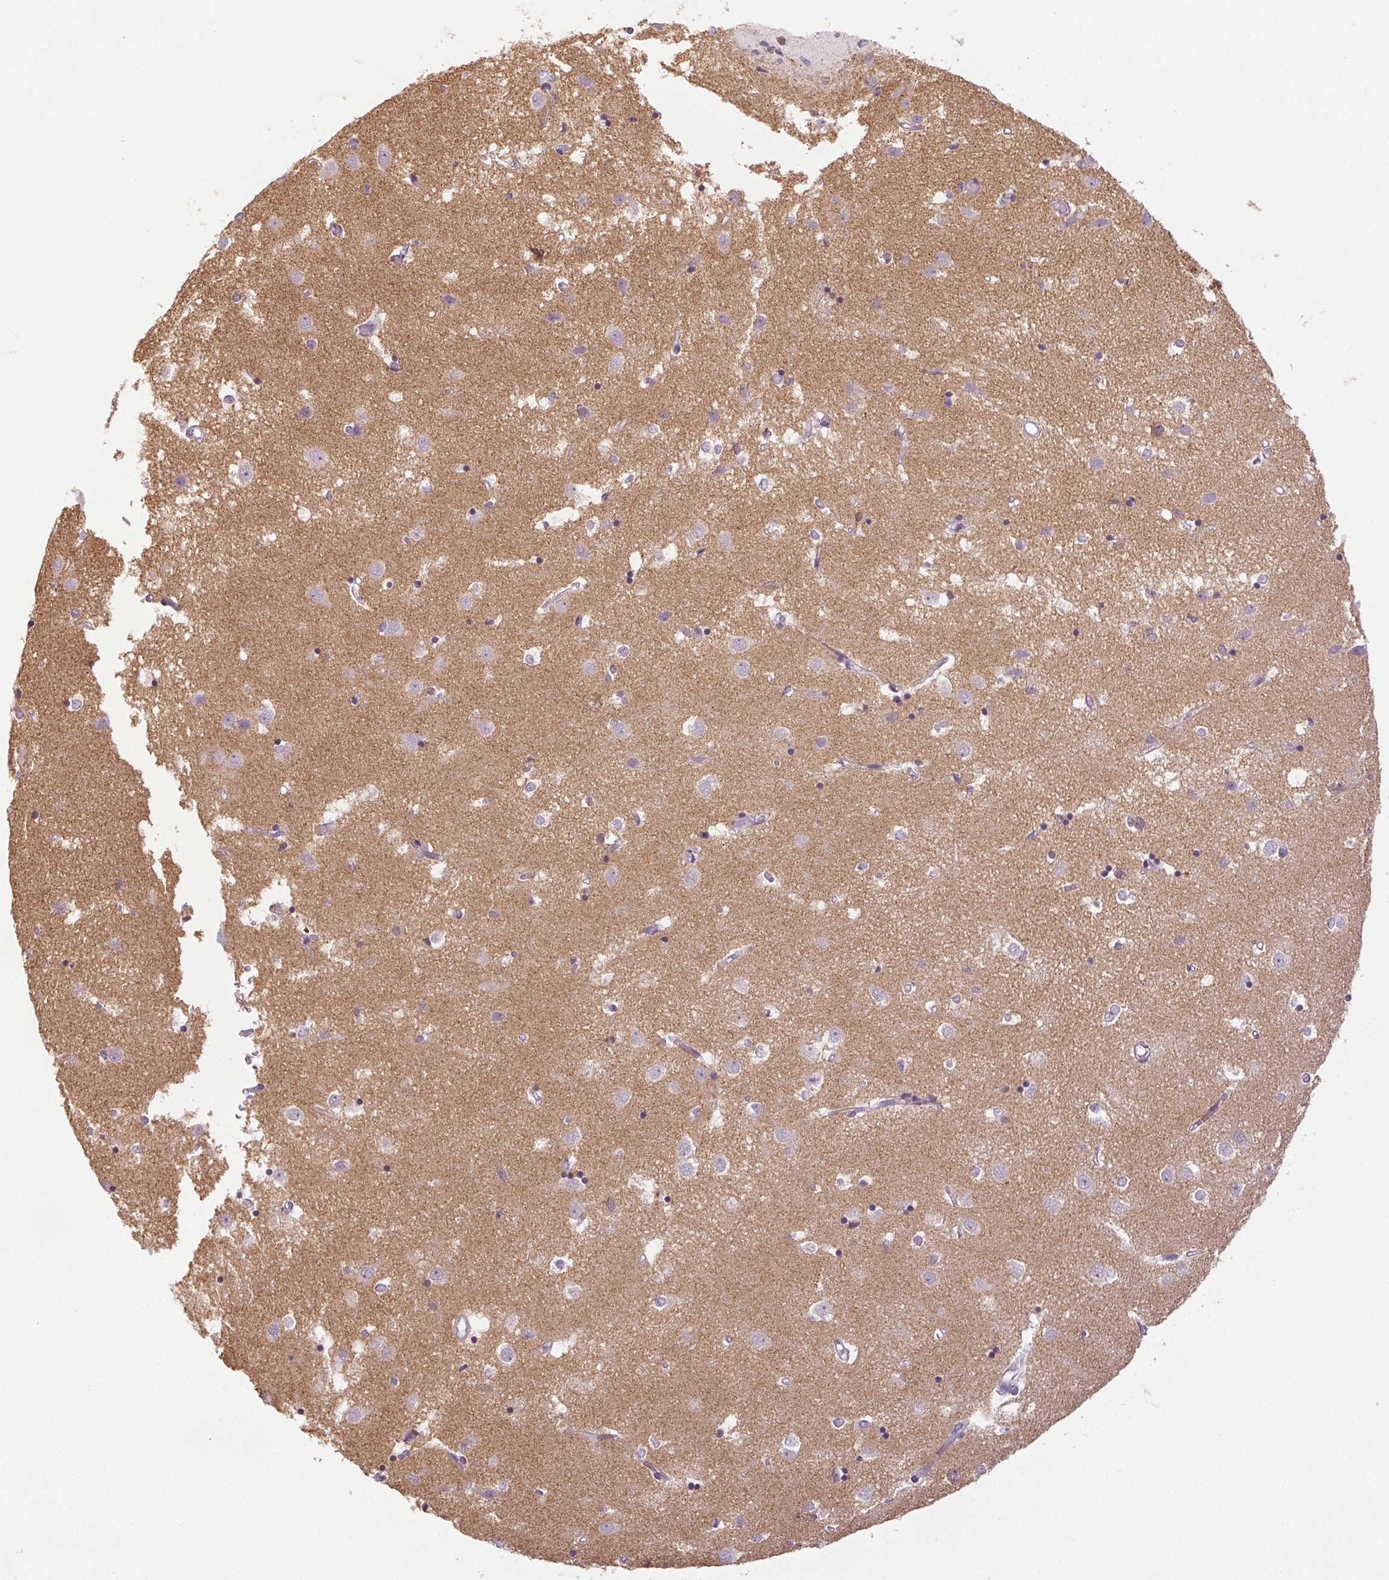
{"staining": {"intensity": "negative", "quantity": "none", "location": "none"}, "tissue": "caudate", "cell_type": "Glial cells", "image_type": "normal", "snomed": [{"axis": "morphology", "description": "Normal tissue, NOS"}, {"axis": "topography", "description": "Lateral ventricle wall"}], "caption": "Immunohistochemistry (IHC) micrograph of unremarkable caudate stained for a protein (brown), which shows no positivity in glial cells.", "gene": "DNAJC6", "patient": {"sex": "male", "age": 54}}